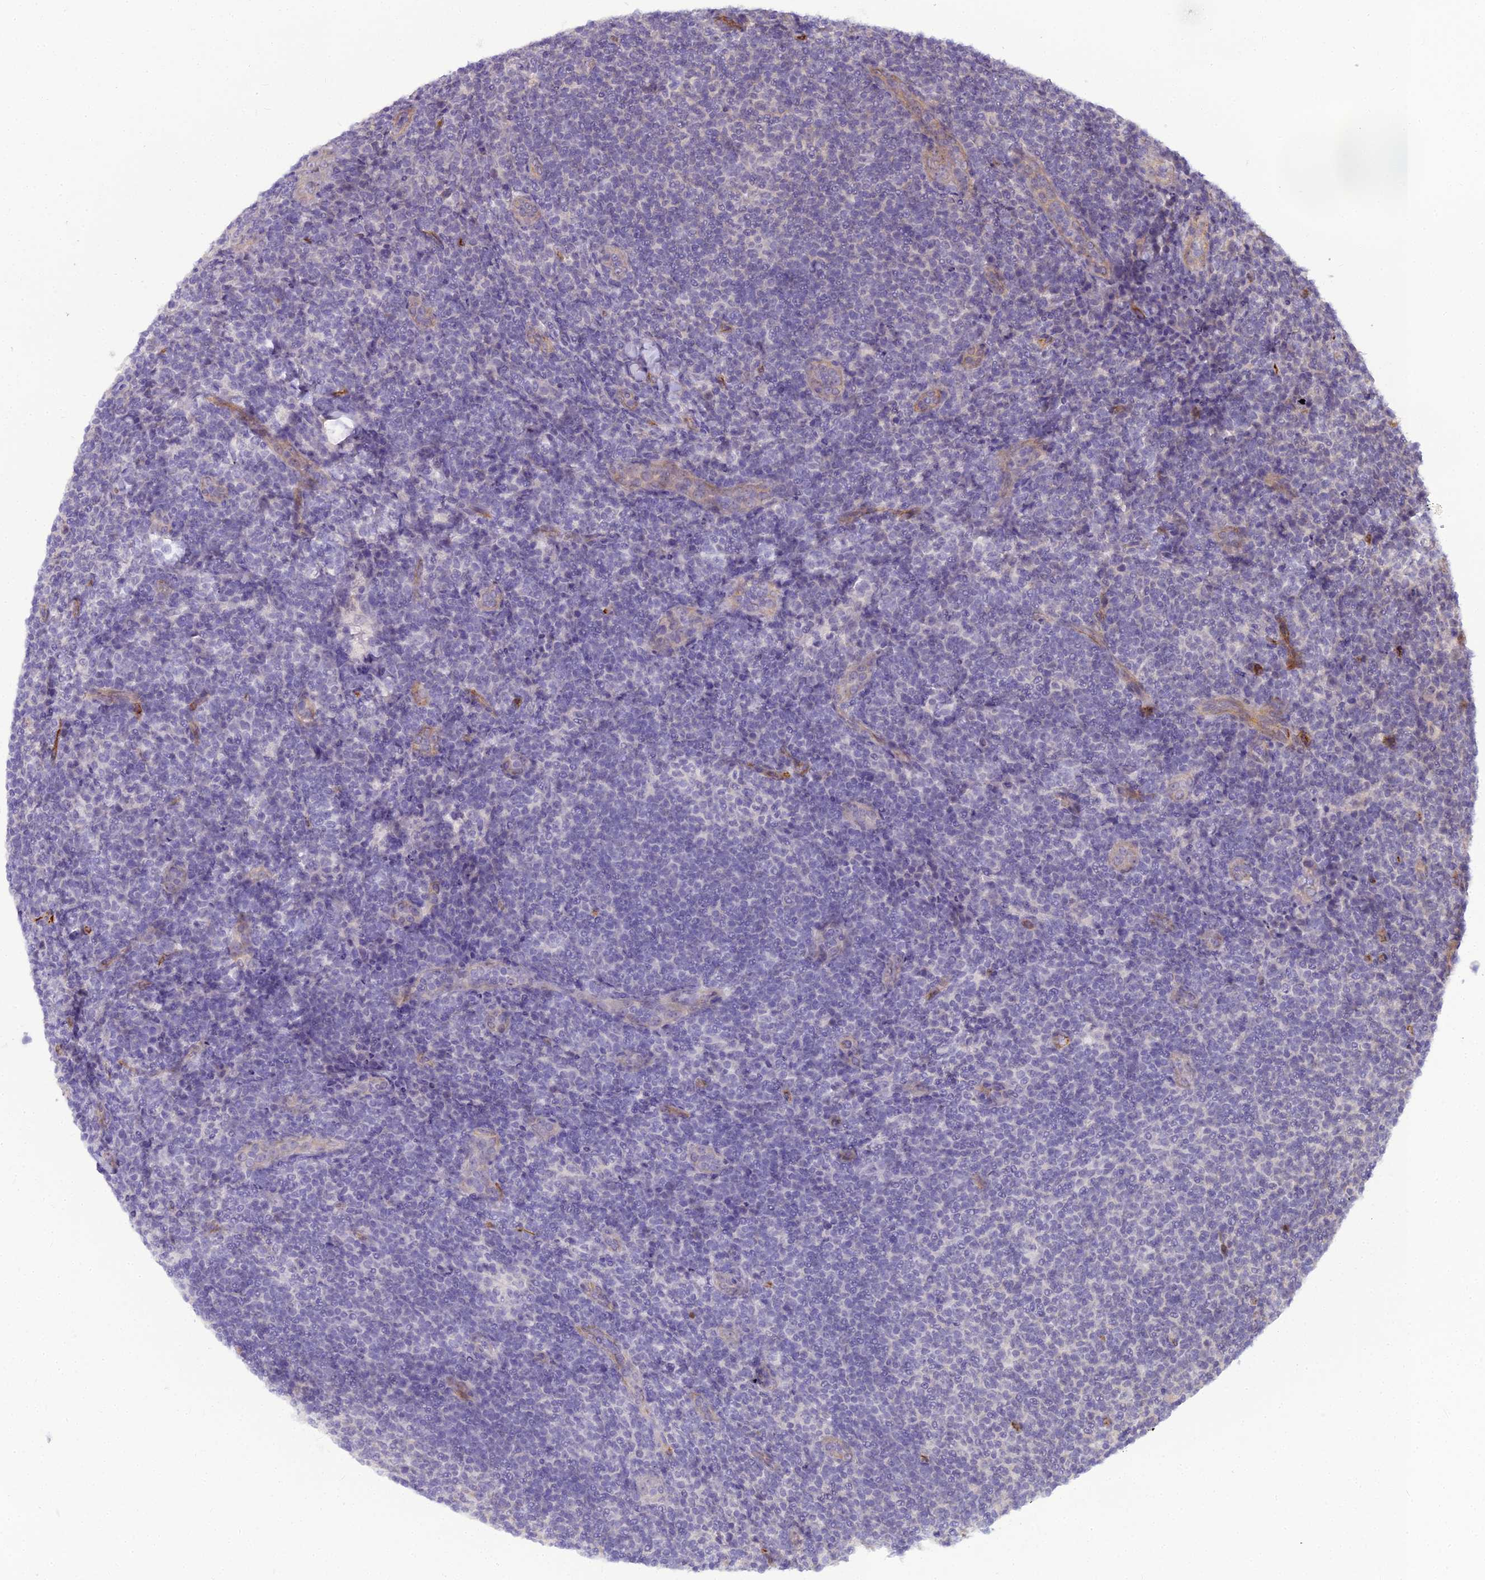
{"staining": {"intensity": "negative", "quantity": "none", "location": "none"}, "tissue": "lymphoma", "cell_type": "Tumor cells", "image_type": "cancer", "snomed": [{"axis": "morphology", "description": "Malignant lymphoma, non-Hodgkin's type, Low grade"}, {"axis": "topography", "description": "Lymph node"}], "caption": "High magnification brightfield microscopy of lymphoma stained with DAB (brown) and counterstained with hematoxylin (blue): tumor cells show no significant positivity.", "gene": "RGL3", "patient": {"sex": "male", "age": 66}}